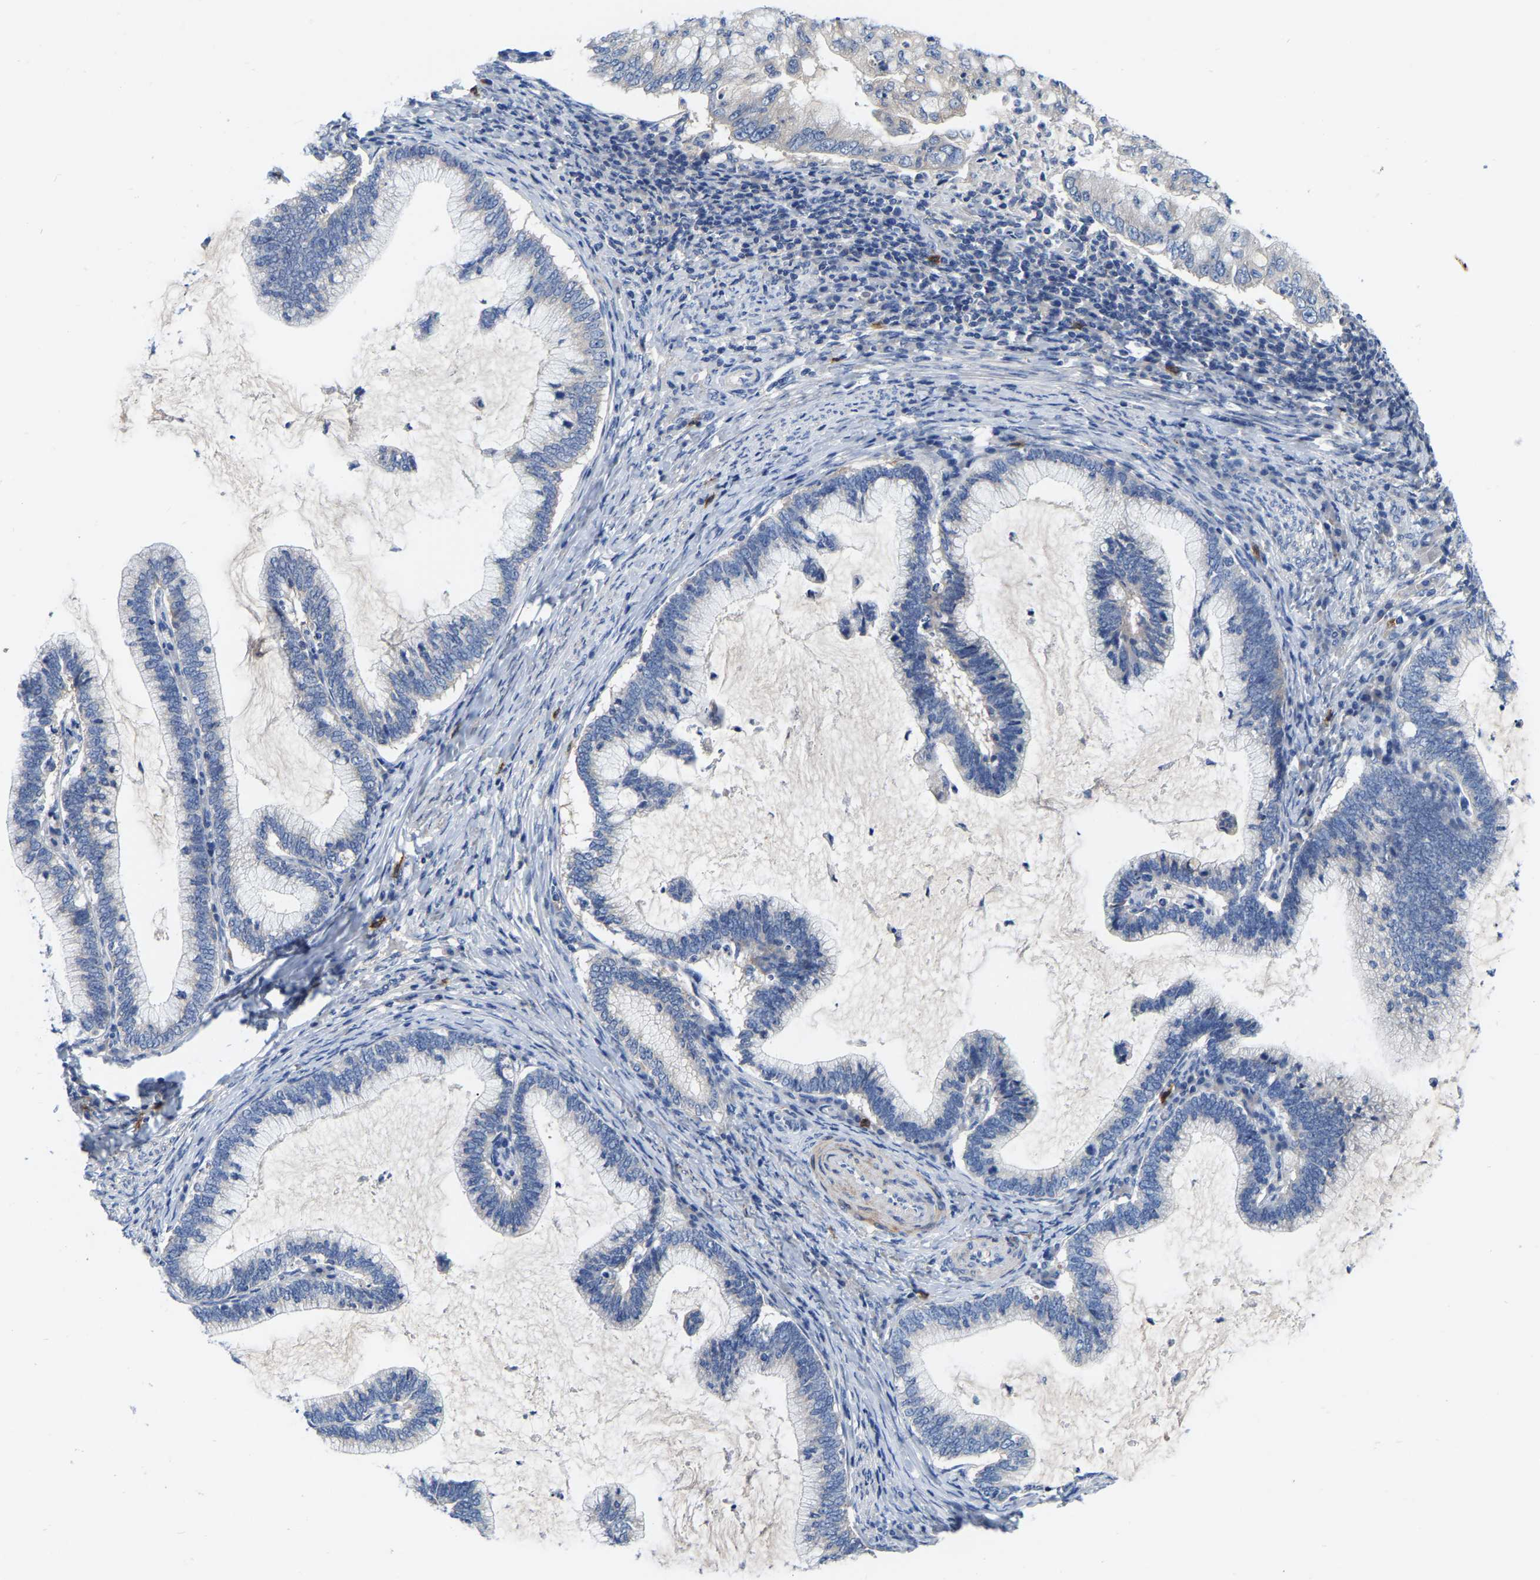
{"staining": {"intensity": "negative", "quantity": "none", "location": "none"}, "tissue": "cervical cancer", "cell_type": "Tumor cells", "image_type": "cancer", "snomed": [{"axis": "morphology", "description": "Adenocarcinoma, NOS"}, {"axis": "topography", "description": "Cervix"}], "caption": "A high-resolution image shows immunohistochemistry staining of cervical cancer (adenocarcinoma), which exhibits no significant positivity in tumor cells.", "gene": "RAB27B", "patient": {"sex": "female", "age": 36}}